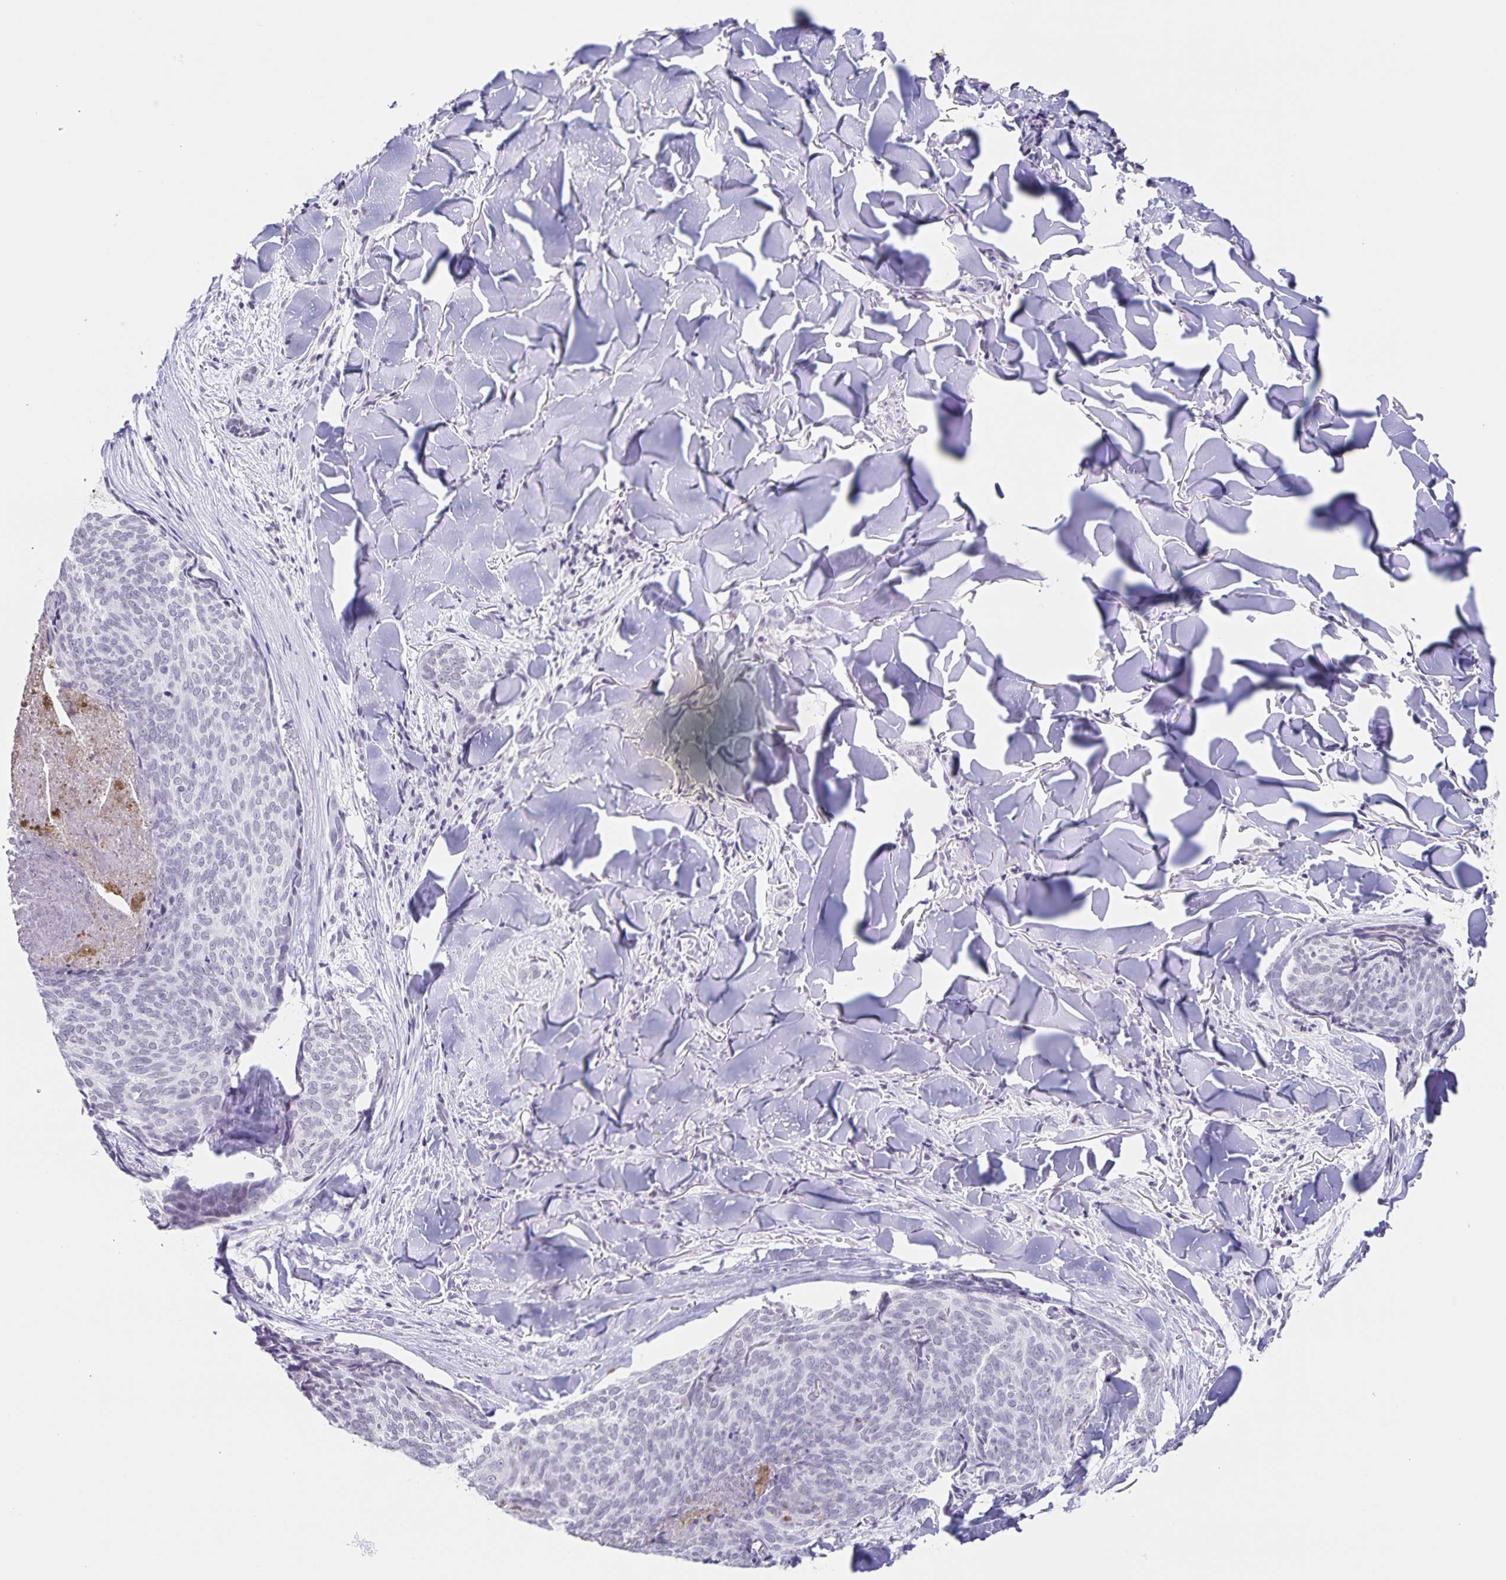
{"staining": {"intensity": "negative", "quantity": "none", "location": "none"}, "tissue": "skin cancer", "cell_type": "Tumor cells", "image_type": "cancer", "snomed": [{"axis": "morphology", "description": "Basal cell carcinoma"}, {"axis": "topography", "description": "Skin"}], "caption": "IHC histopathology image of neoplastic tissue: human skin cancer stained with DAB reveals no significant protein positivity in tumor cells. Brightfield microscopy of immunohistochemistry stained with DAB (brown) and hematoxylin (blue), captured at high magnification.", "gene": "LCE6A", "patient": {"sex": "female", "age": 82}}